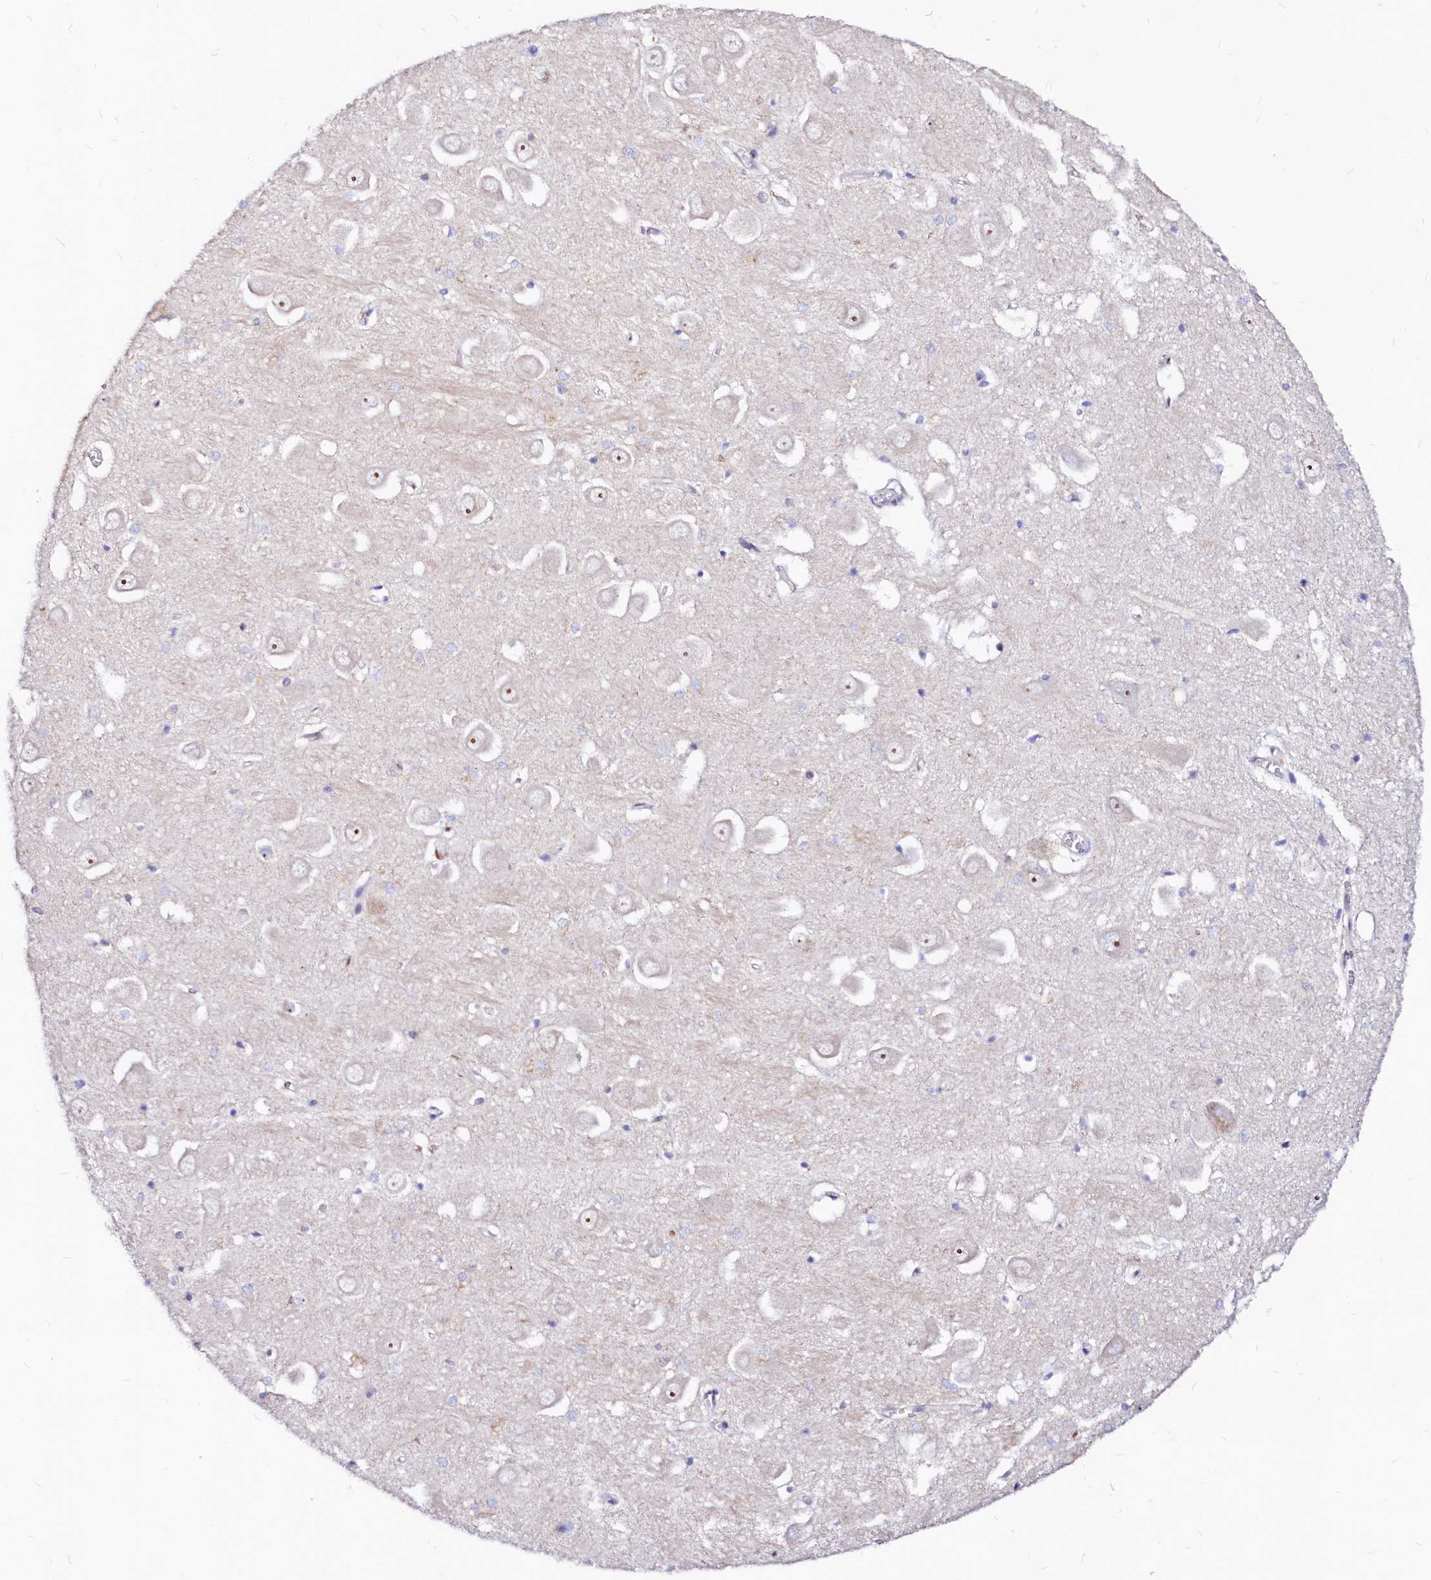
{"staining": {"intensity": "negative", "quantity": "none", "location": "none"}, "tissue": "hippocampus", "cell_type": "Glial cells", "image_type": "normal", "snomed": [{"axis": "morphology", "description": "Normal tissue, NOS"}, {"axis": "topography", "description": "Hippocampus"}], "caption": "Immunohistochemistry image of normal human hippocampus stained for a protein (brown), which displays no expression in glial cells.", "gene": "DERL1", "patient": {"sex": "male", "age": 70}}